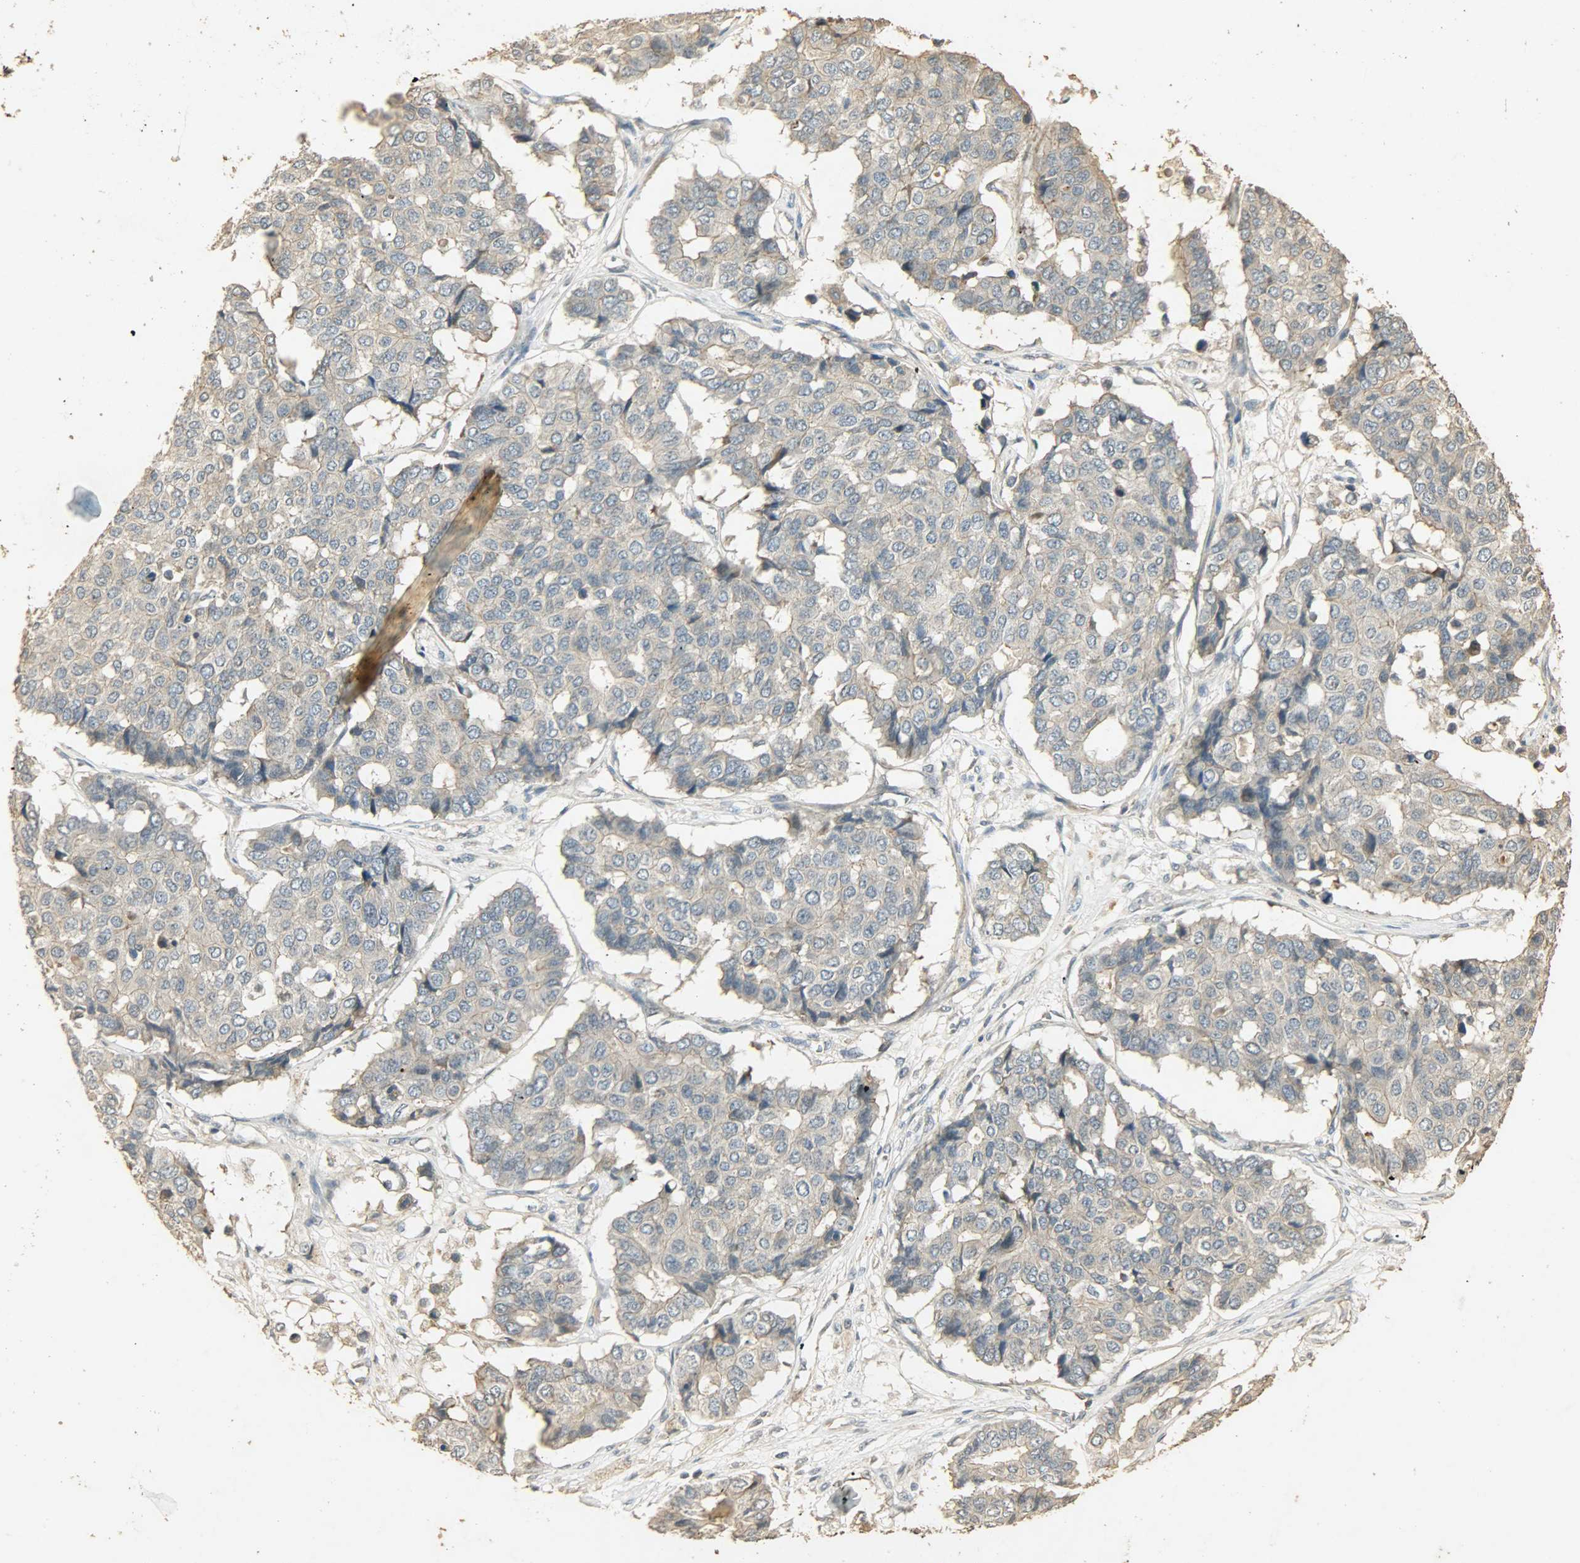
{"staining": {"intensity": "weak", "quantity": ">75%", "location": "cytoplasmic/membranous"}, "tissue": "pancreatic cancer", "cell_type": "Tumor cells", "image_type": "cancer", "snomed": [{"axis": "morphology", "description": "Adenocarcinoma, NOS"}, {"axis": "topography", "description": "Pancreas"}], "caption": "Human pancreatic adenocarcinoma stained for a protein (brown) reveals weak cytoplasmic/membranous positive positivity in approximately >75% of tumor cells.", "gene": "ATP2B1", "patient": {"sex": "male", "age": 50}}